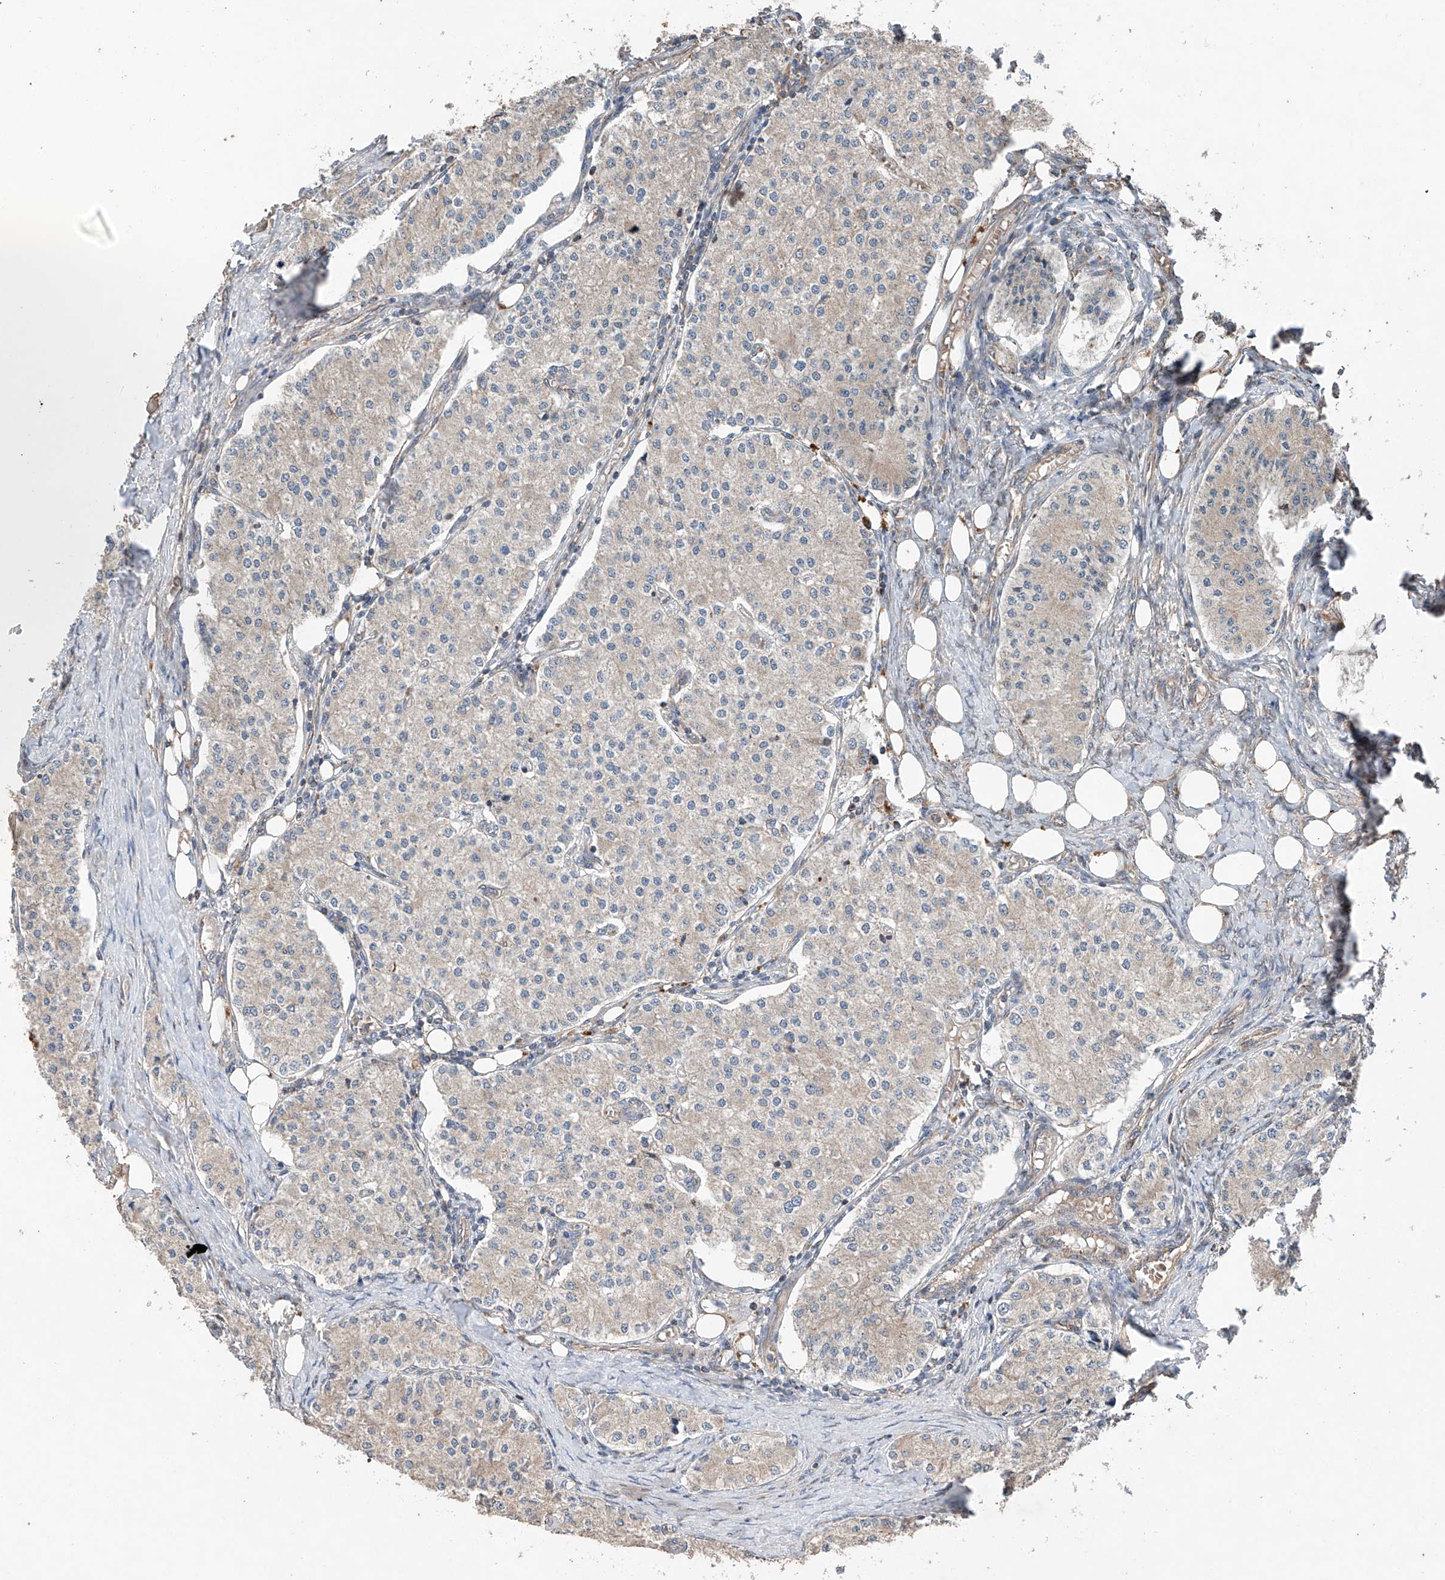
{"staining": {"intensity": "weak", "quantity": "<25%", "location": "cytoplasmic/membranous"}, "tissue": "carcinoid", "cell_type": "Tumor cells", "image_type": "cancer", "snomed": [{"axis": "morphology", "description": "Carcinoid, malignant, NOS"}, {"axis": "topography", "description": "Colon"}], "caption": "Tumor cells are negative for protein expression in human carcinoid (malignant). Nuclei are stained in blue.", "gene": "AP4B1", "patient": {"sex": "female", "age": 52}}